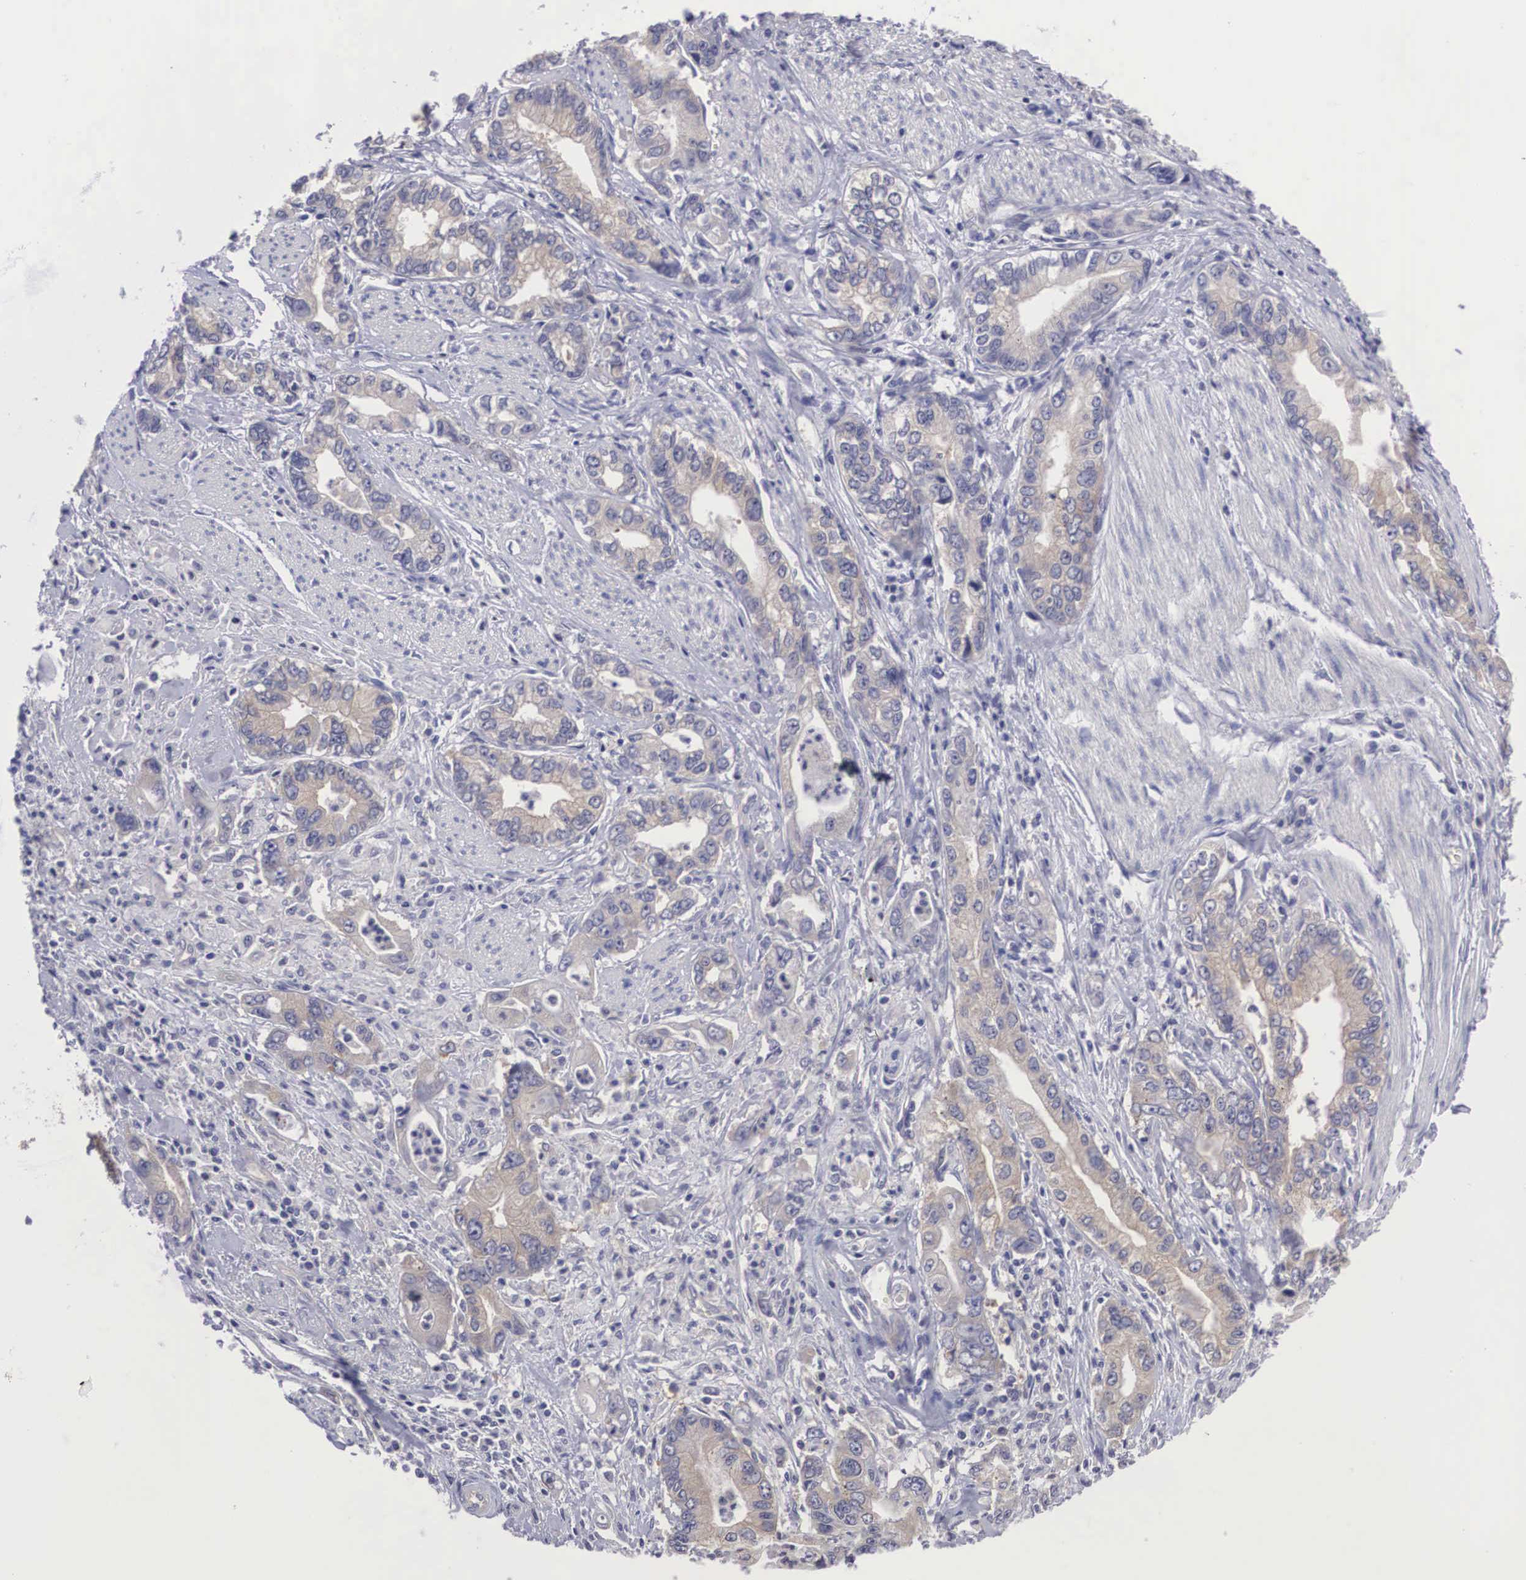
{"staining": {"intensity": "weak", "quantity": "<25%", "location": "cytoplasmic/membranous"}, "tissue": "stomach cancer", "cell_type": "Tumor cells", "image_type": "cancer", "snomed": [{"axis": "morphology", "description": "Adenocarcinoma, NOS"}, {"axis": "topography", "description": "Pancreas"}, {"axis": "topography", "description": "Stomach, upper"}], "caption": "The histopathology image shows no staining of tumor cells in stomach adenocarcinoma.", "gene": "GRIPAP1", "patient": {"sex": "male", "age": 77}}